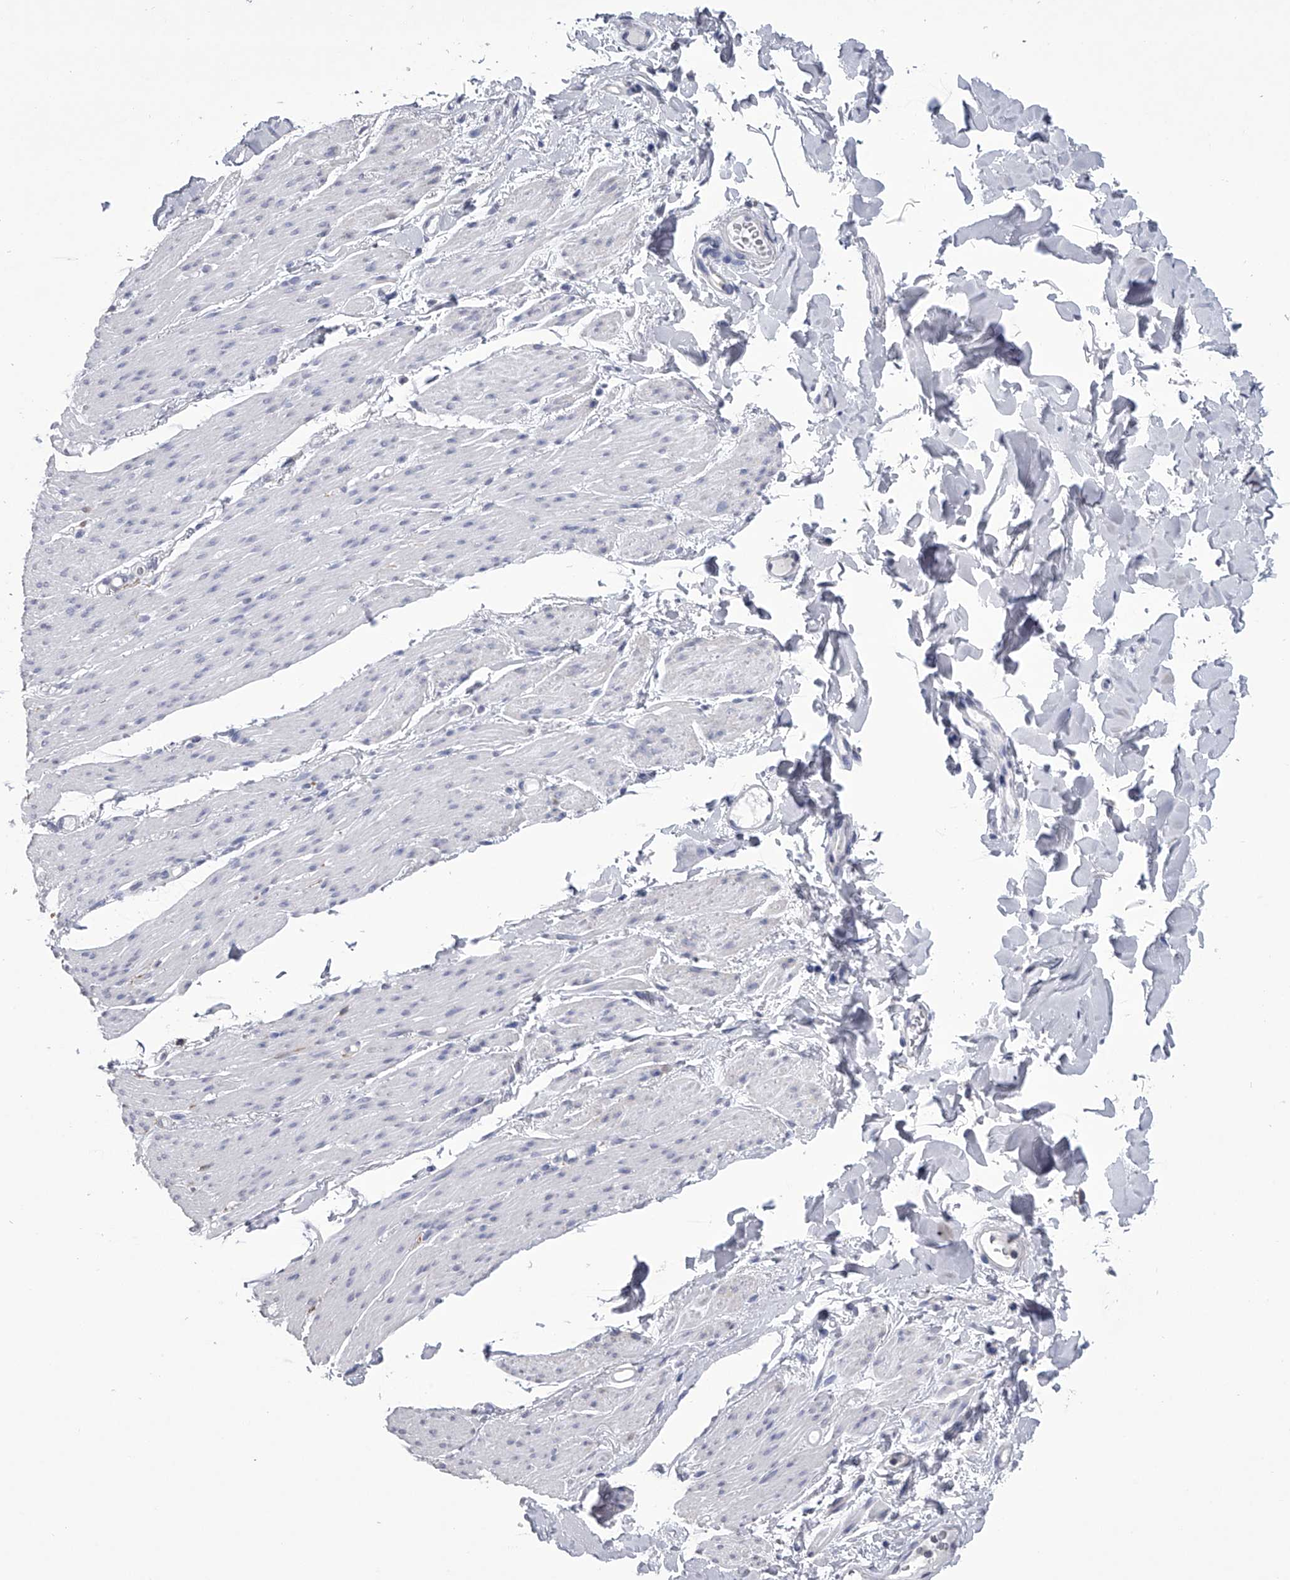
{"staining": {"intensity": "negative", "quantity": "none", "location": "none"}, "tissue": "smooth muscle", "cell_type": "Smooth muscle cells", "image_type": "normal", "snomed": [{"axis": "morphology", "description": "Normal tissue, NOS"}, {"axis": "topography", "description": "Colon"}, {"axis": "topography", "description": "Peripheral nerve tissue"}], "caption": "This histopathology image is of unremarkable smooth muscle stained with IHC to label a protein in brown with the nuclei are counter-stained blue. There is no staining in smooth muscle cells.", "gene": "TASP1", "patient": {"sex": "female", "age": 61}}